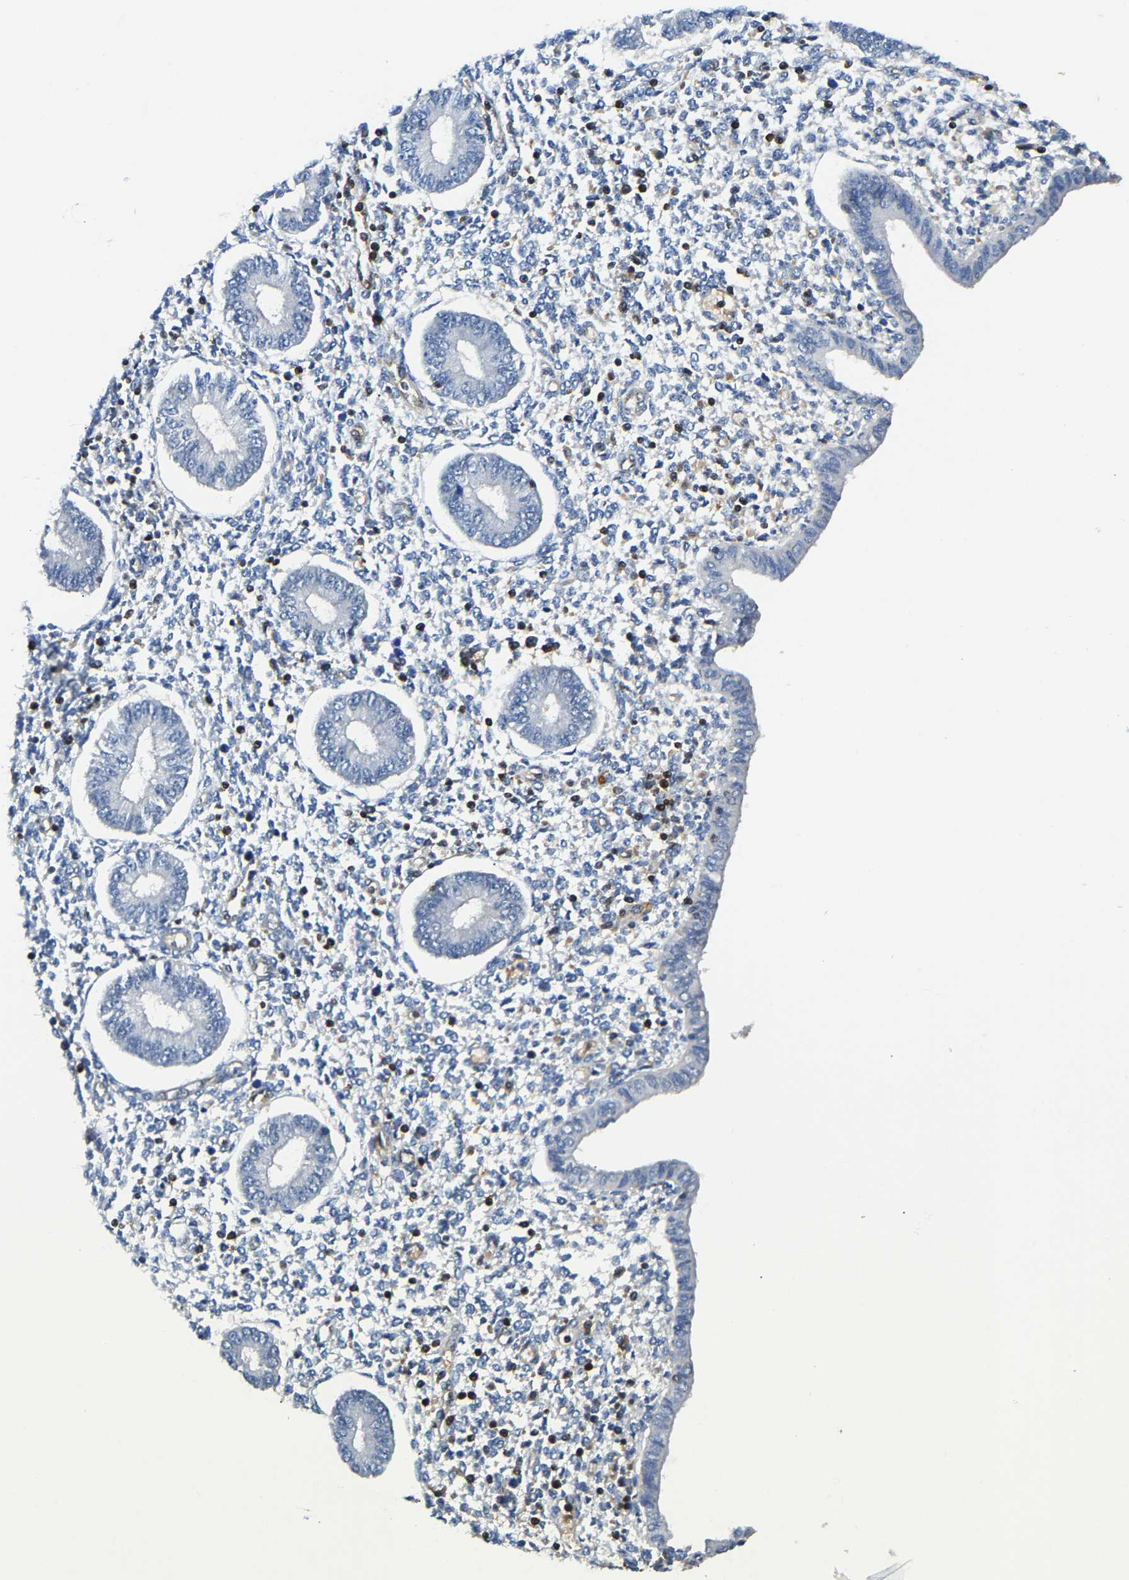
{"staining": {"intensity": "negative", "quantity": "none", "location": "none"}, "tissue": "endometrium", "cell_type": "Cells in endometrial stroma", "image_type": "normal", "snomed": [{"axis": "morphology", "description": "Normal tissue, NOS"}, {"axis": "topography", "description": "Endometrium"}], "caption": "Protein analysis of normal endometrium displays no significant positivity in cells in endometrial stroma.", "gene": "GIMAP7", "patient": {"sex": "female", "age": 50}}